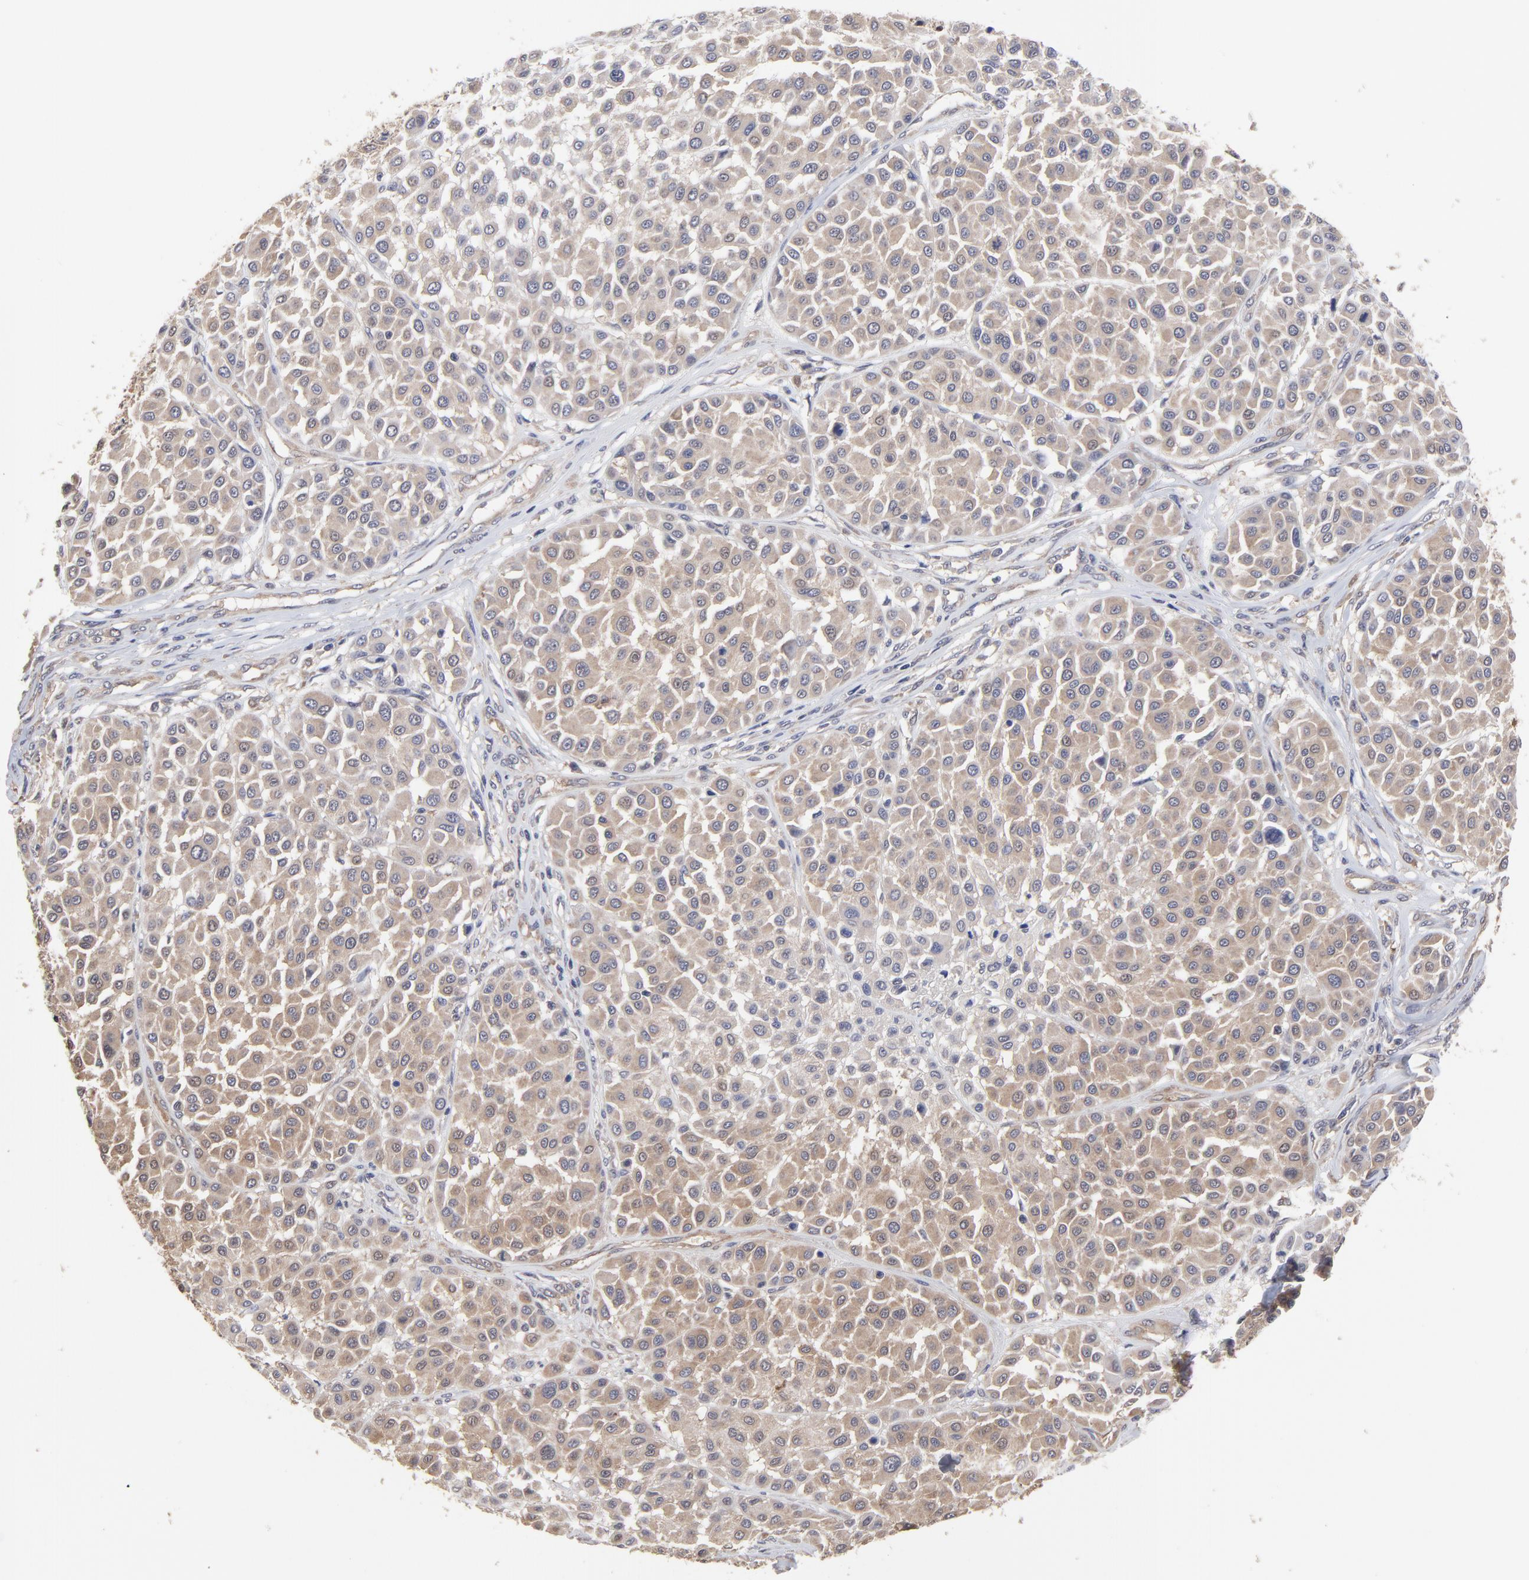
{"staining": {"intensity": "weak", "quantity": ">75%", "location": "cytoplasmic/membranous"}, "tissue": "melanoma", "cell_type": "Tumor cells", "image_type": "cancer", "snomed": [{"axis": "morphology", "description": "Malignant melanoma, Metastatic site"}, {"axis": "topography", "description": "Soft tissue"}], "caption": "Immunohistochemistry (IHC) photomicrograph of malignant melanoma (metastatic site) stained for a protein (brown), which displays low levels of weak cytoplasmic/membranous positivity in about >75% of tumor cells.", "gene": "CCT2", "patient": {"sex": "male", "age": 41}}